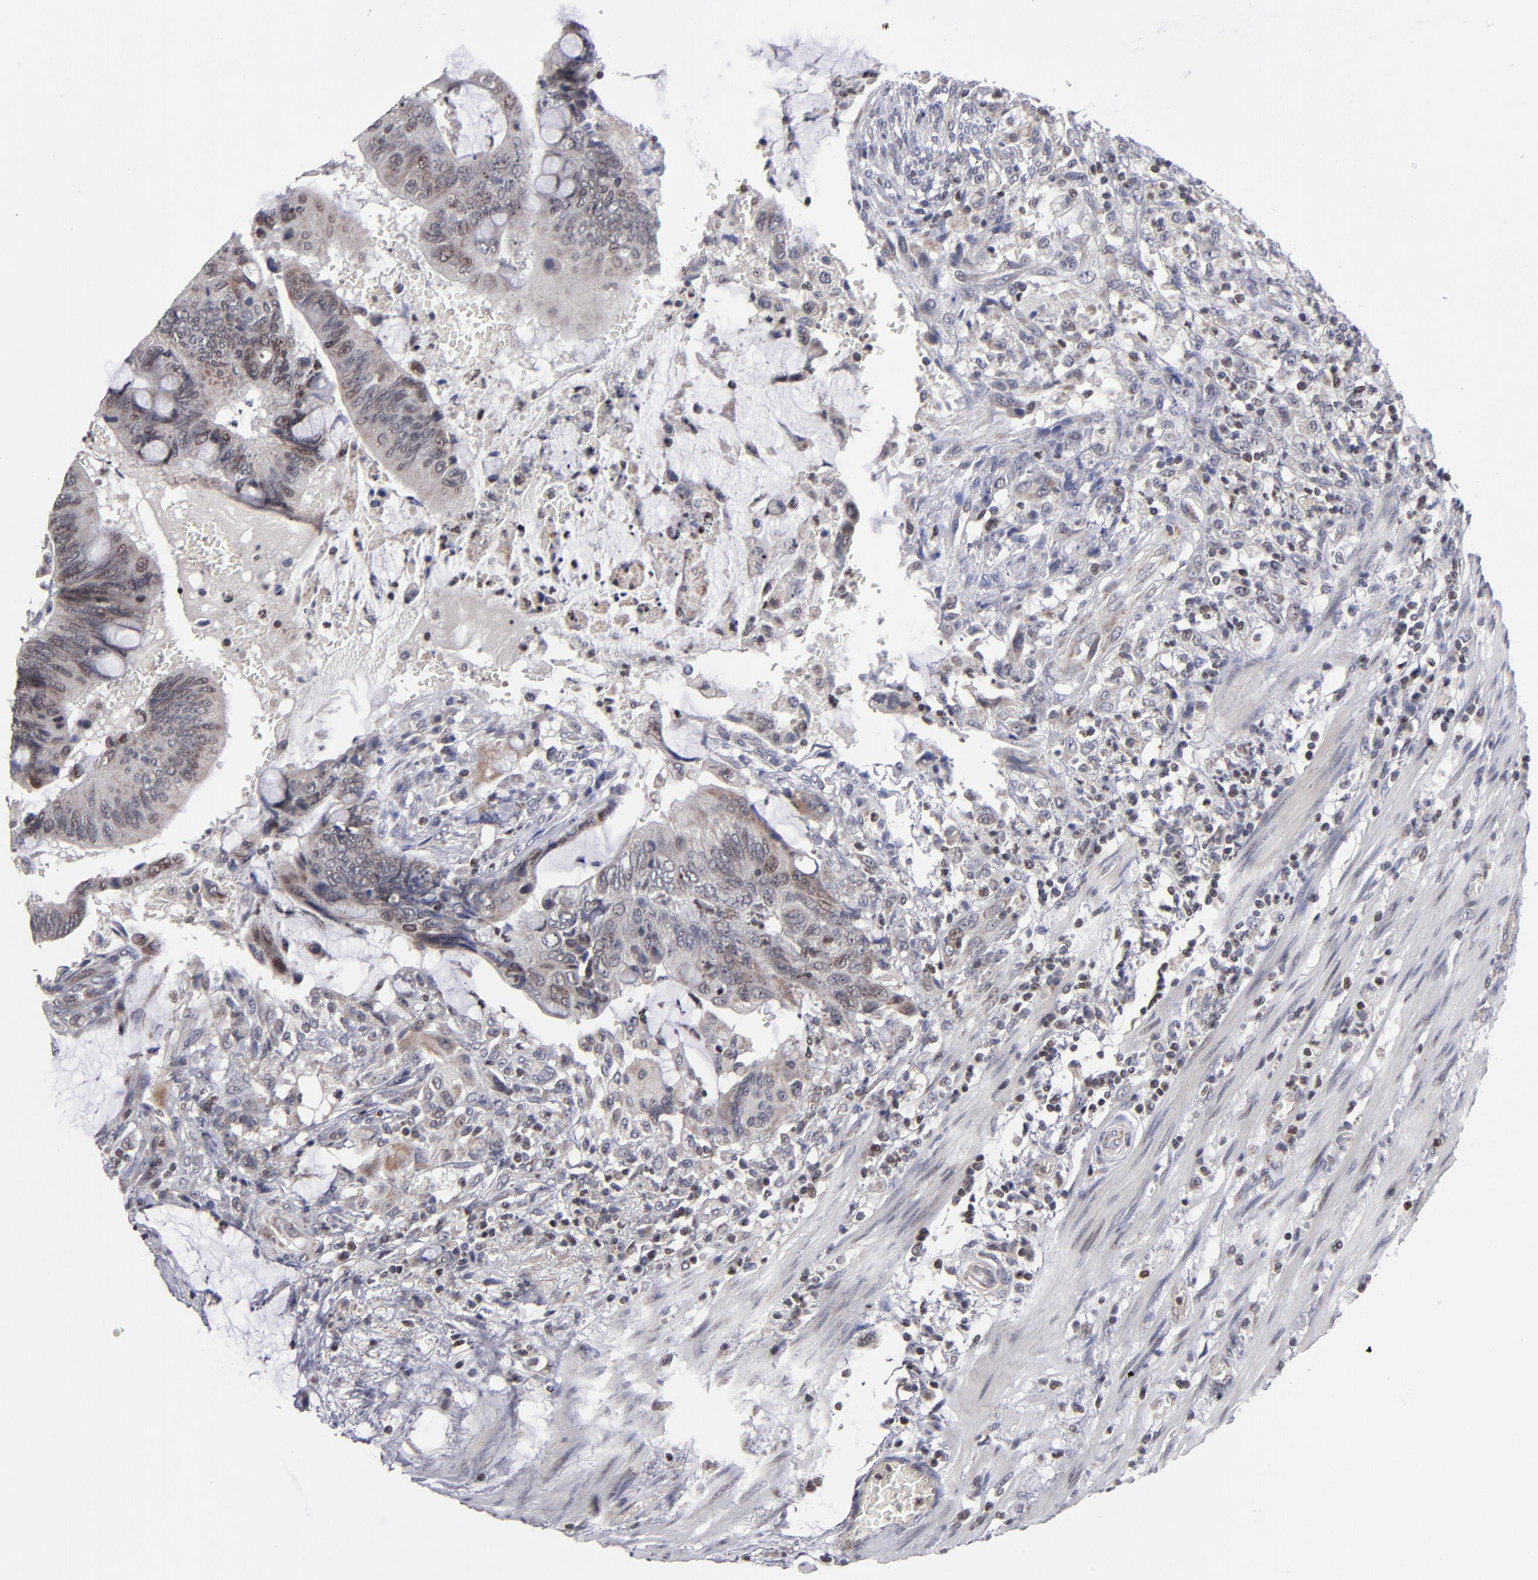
{"staining": {"intensity": "weak", "quantity": "25%-75%", "location": "cytoplasmic/membranous,nuclear"}, "tissue": "colorectal cancer", "cell_type": "Tumor cells", "image_type": "cancer", "snomed": [{"axis": "morphology", "description": "Normal tissue, NOS"}, {"axis": "morphology", "description": "Adenocarcinoma, NOS"}, {"axis": "topography", "description": "Rectum"}], "caption": "The immunohistochemical stain highlights weak cytoplasmic/membranous and nuclear staining in tumor cells of colorectal cancer tissue. Ihc stains the protein in brown and the nuclei are stained blue.", "gene": "ODF2", "patient": {"sex": "male", "age": 92}}